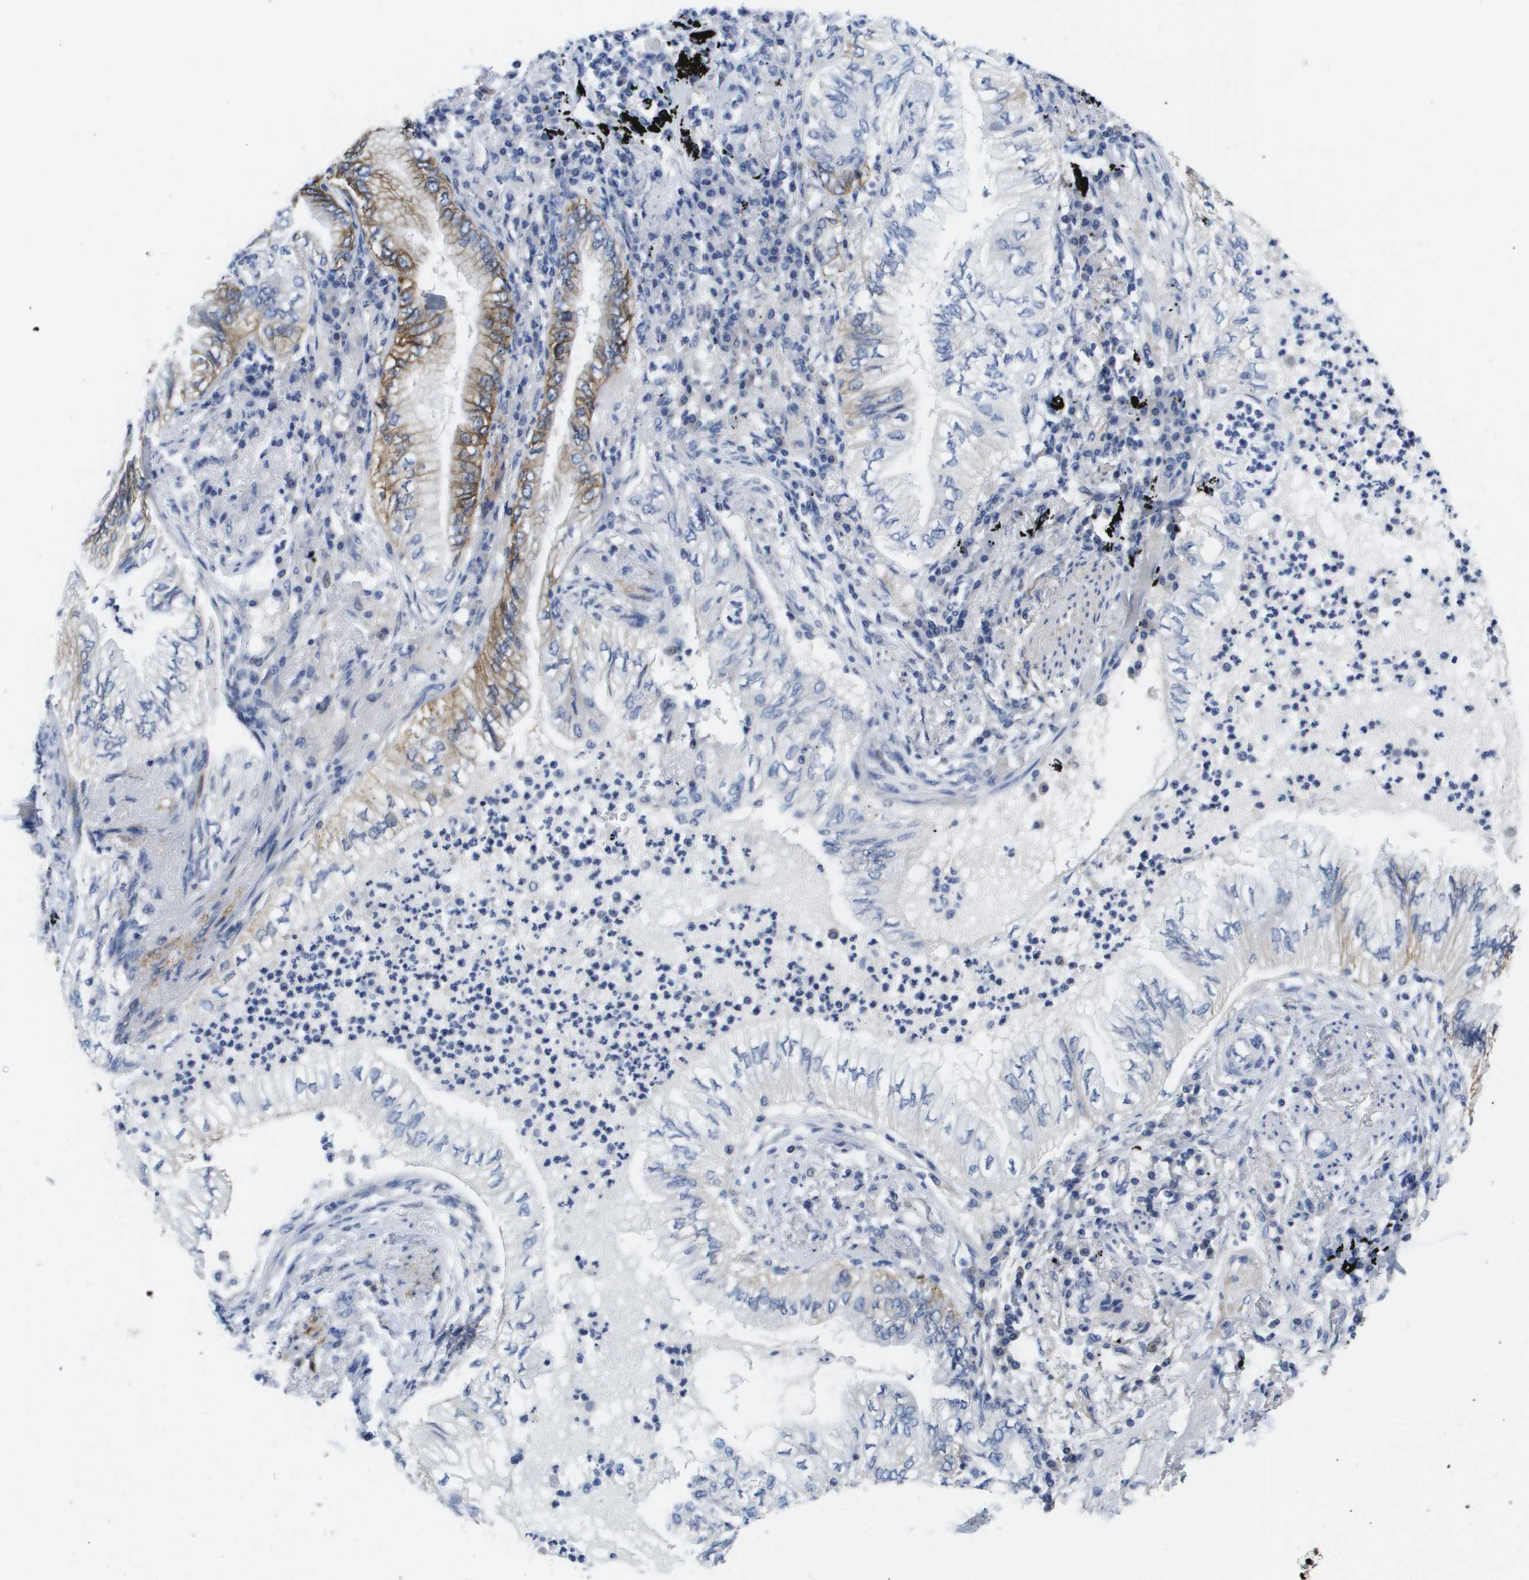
{"staining": {"intensity": "moderate", "quantity": "25%-75%", "location": "cytoplasmic/membranous"}, "tissue": "lung cancer", "cell_type": "Tumor cells", "image_type": "cancer", "snomed": [{"axis": "morphology", "description": "Normal tissue, NOS"}, {"axis": "morphology", "description": "Adenocarcinoma, NOS"}, {"axis": "topography", "description": "Bronchus"}, {"axis": "topography", "description": "Lung"}], "caption": "The micrograph displays immunohistochemical staining of lung cancer. There is moderate cytoplasmic/membranous positivity is present in approximately 25%-75% of tumor cells. (DAB = brown stain, brightfield microscopy at high magnification).", "gene": "CA9", "patient": {"sex": "female", "age": 70}}